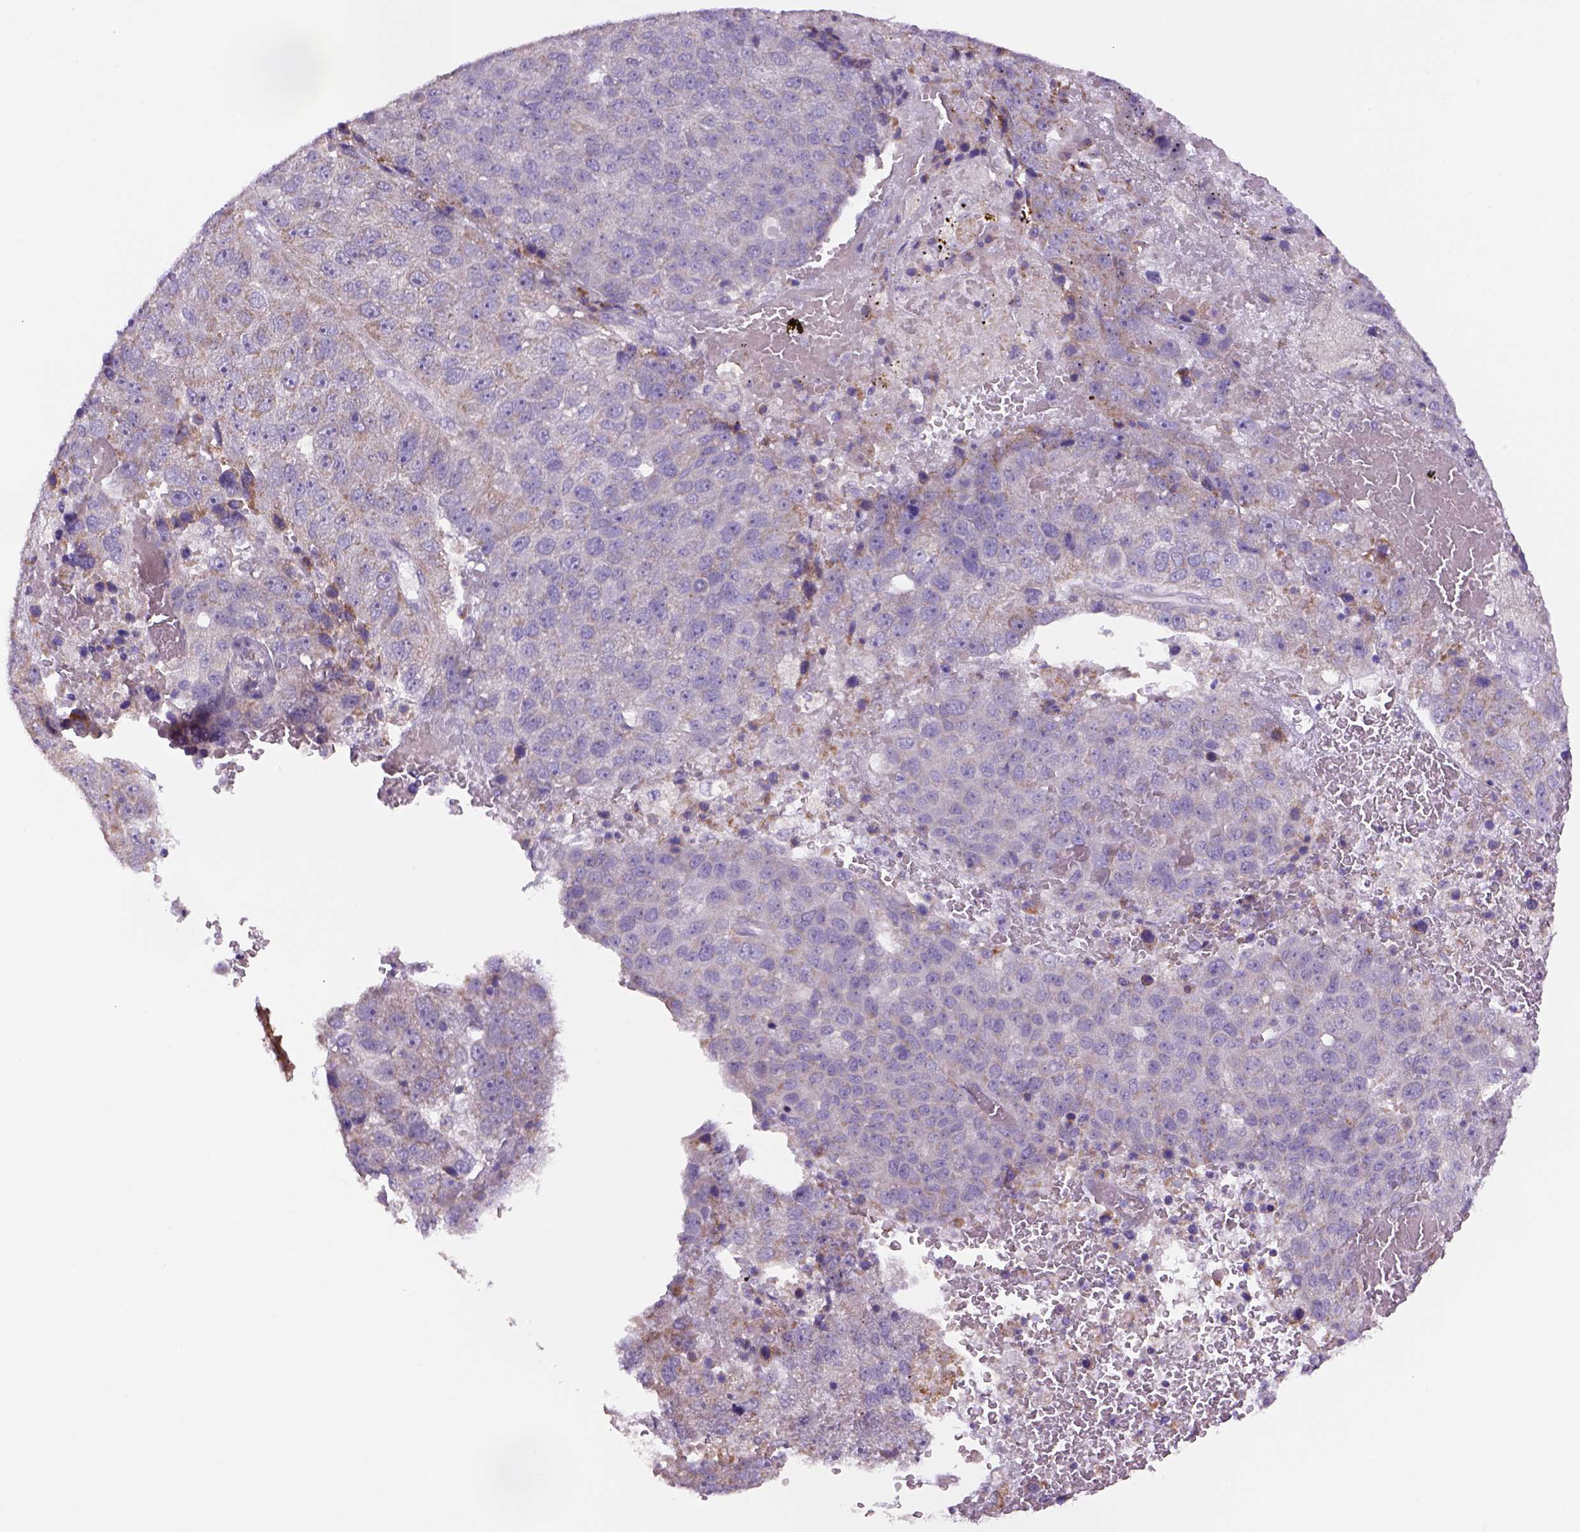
{"staining": {"intensity": "weak", "quantity": "<25%", "location": "cytoplasmic/membranous"}, "tissue": "pancreatic cancer", "cell_type": "Tumor cells", "image_type": "cancer", "snomed": [{"axis": "morphology", "description": "Adenocarcinoma, NOS"}, {"axis": "topography", "description": "Pancreas"}], "caption": "High magnification brightfield microscopy of pancreatic cancer stained with DAB (3,3'-diaminobenzidine) (brown) and counterstained with hematoxylin (blue): tumor cells show no significant positivity.", "gene": "ADGRV1", "patient": {"sex": "female", "age": 61}}